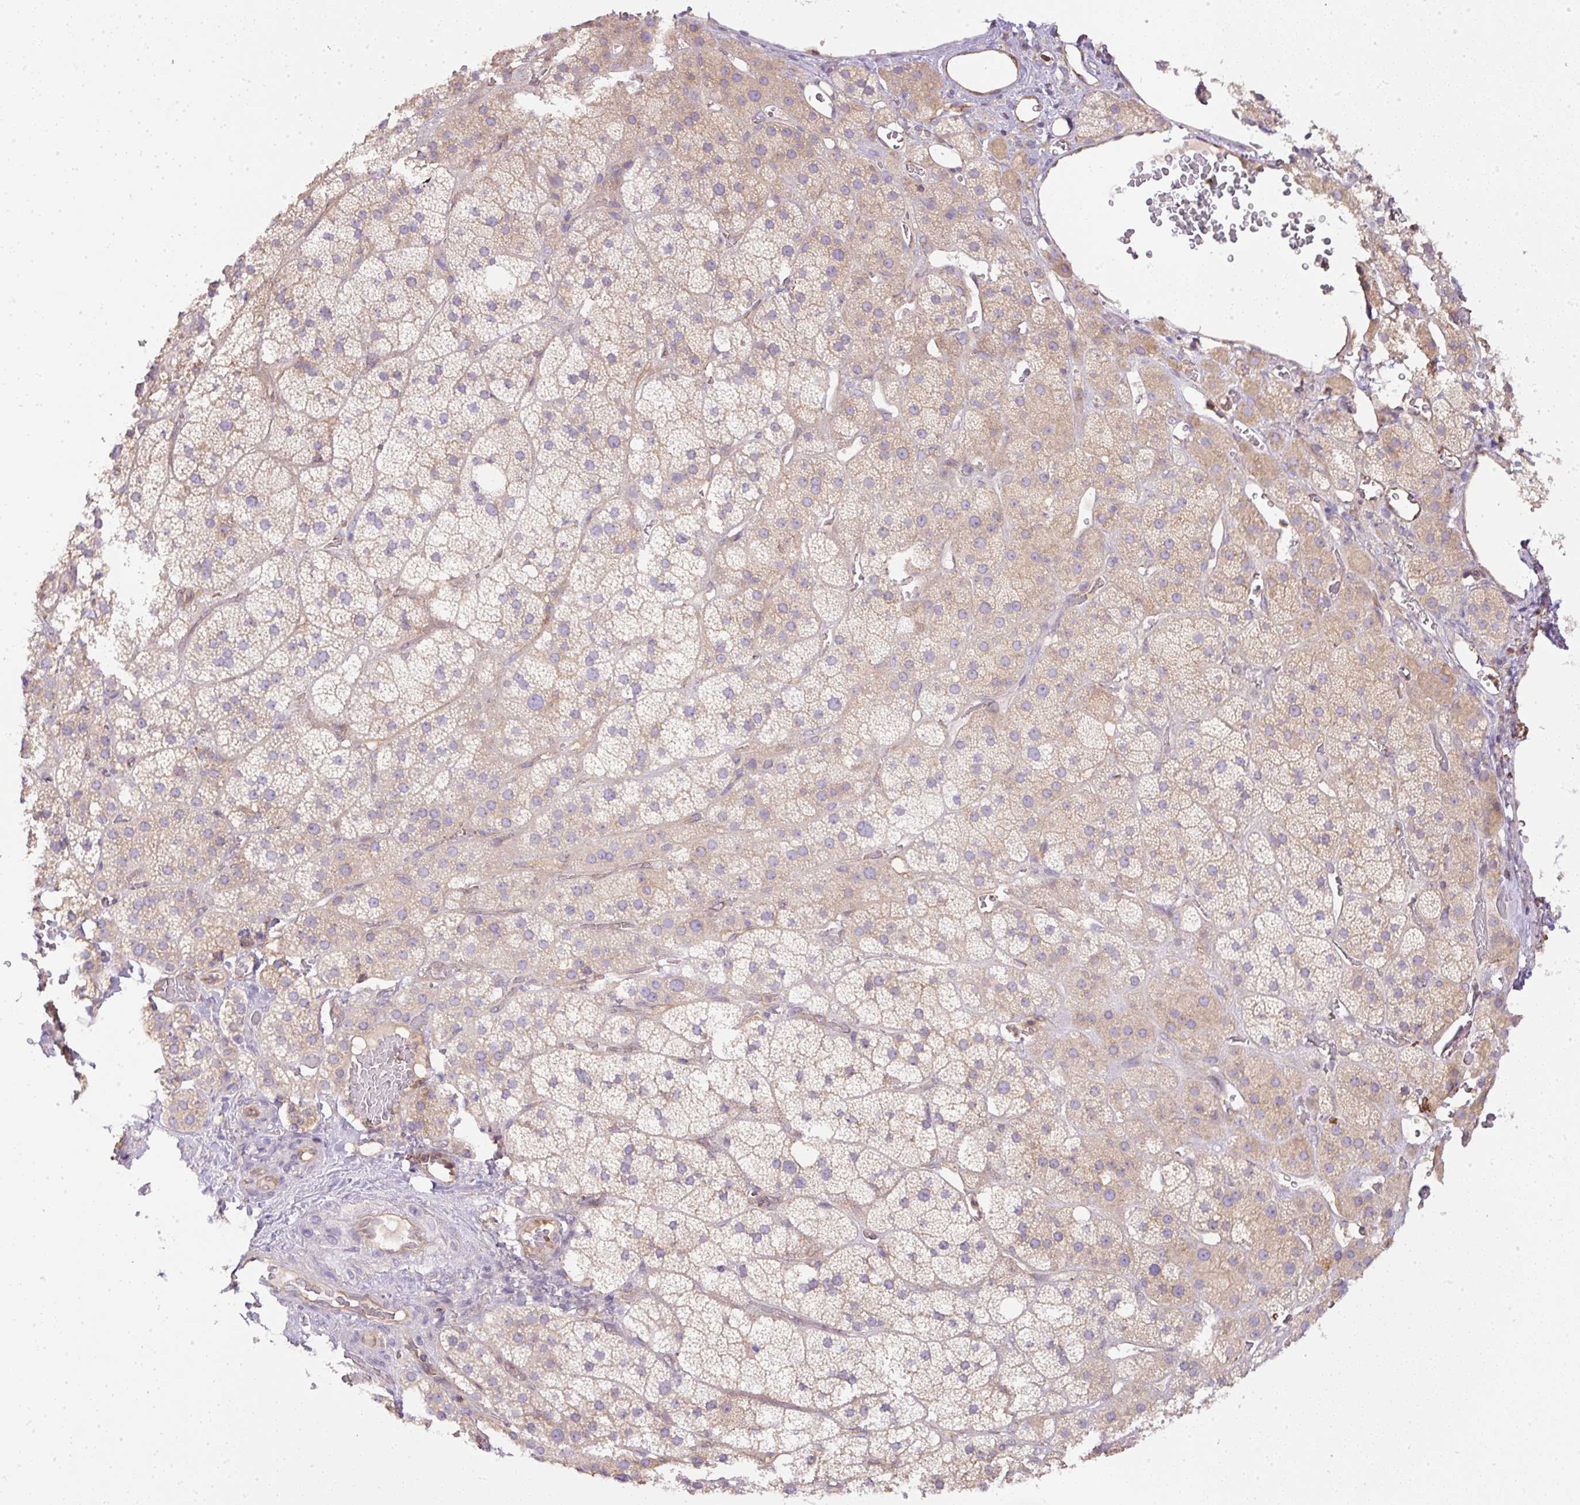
{"staining": {"intensity": "weak", "quantity": "25%-75%", "location": "cytoplasmic/membranous"}, "tissue": "adrenal gland", "cell_type": "Glandular cells", "image_type": "normal", "snomed": [{"axis": "morphology", "description": "Normal tissue, NOS"}, {"axis": "topography", "description": "Adrenal gland"}], "caption": "Glandular cells demonstrate weak cytoplasmic/membranous positivity in about 25%-75% of cells in normal adrenal gland. The protein is shown in brown color, while the nuclei are stained blue.", "gene": "DAPK1", "patient": {"sex": "male", "age": 57}}